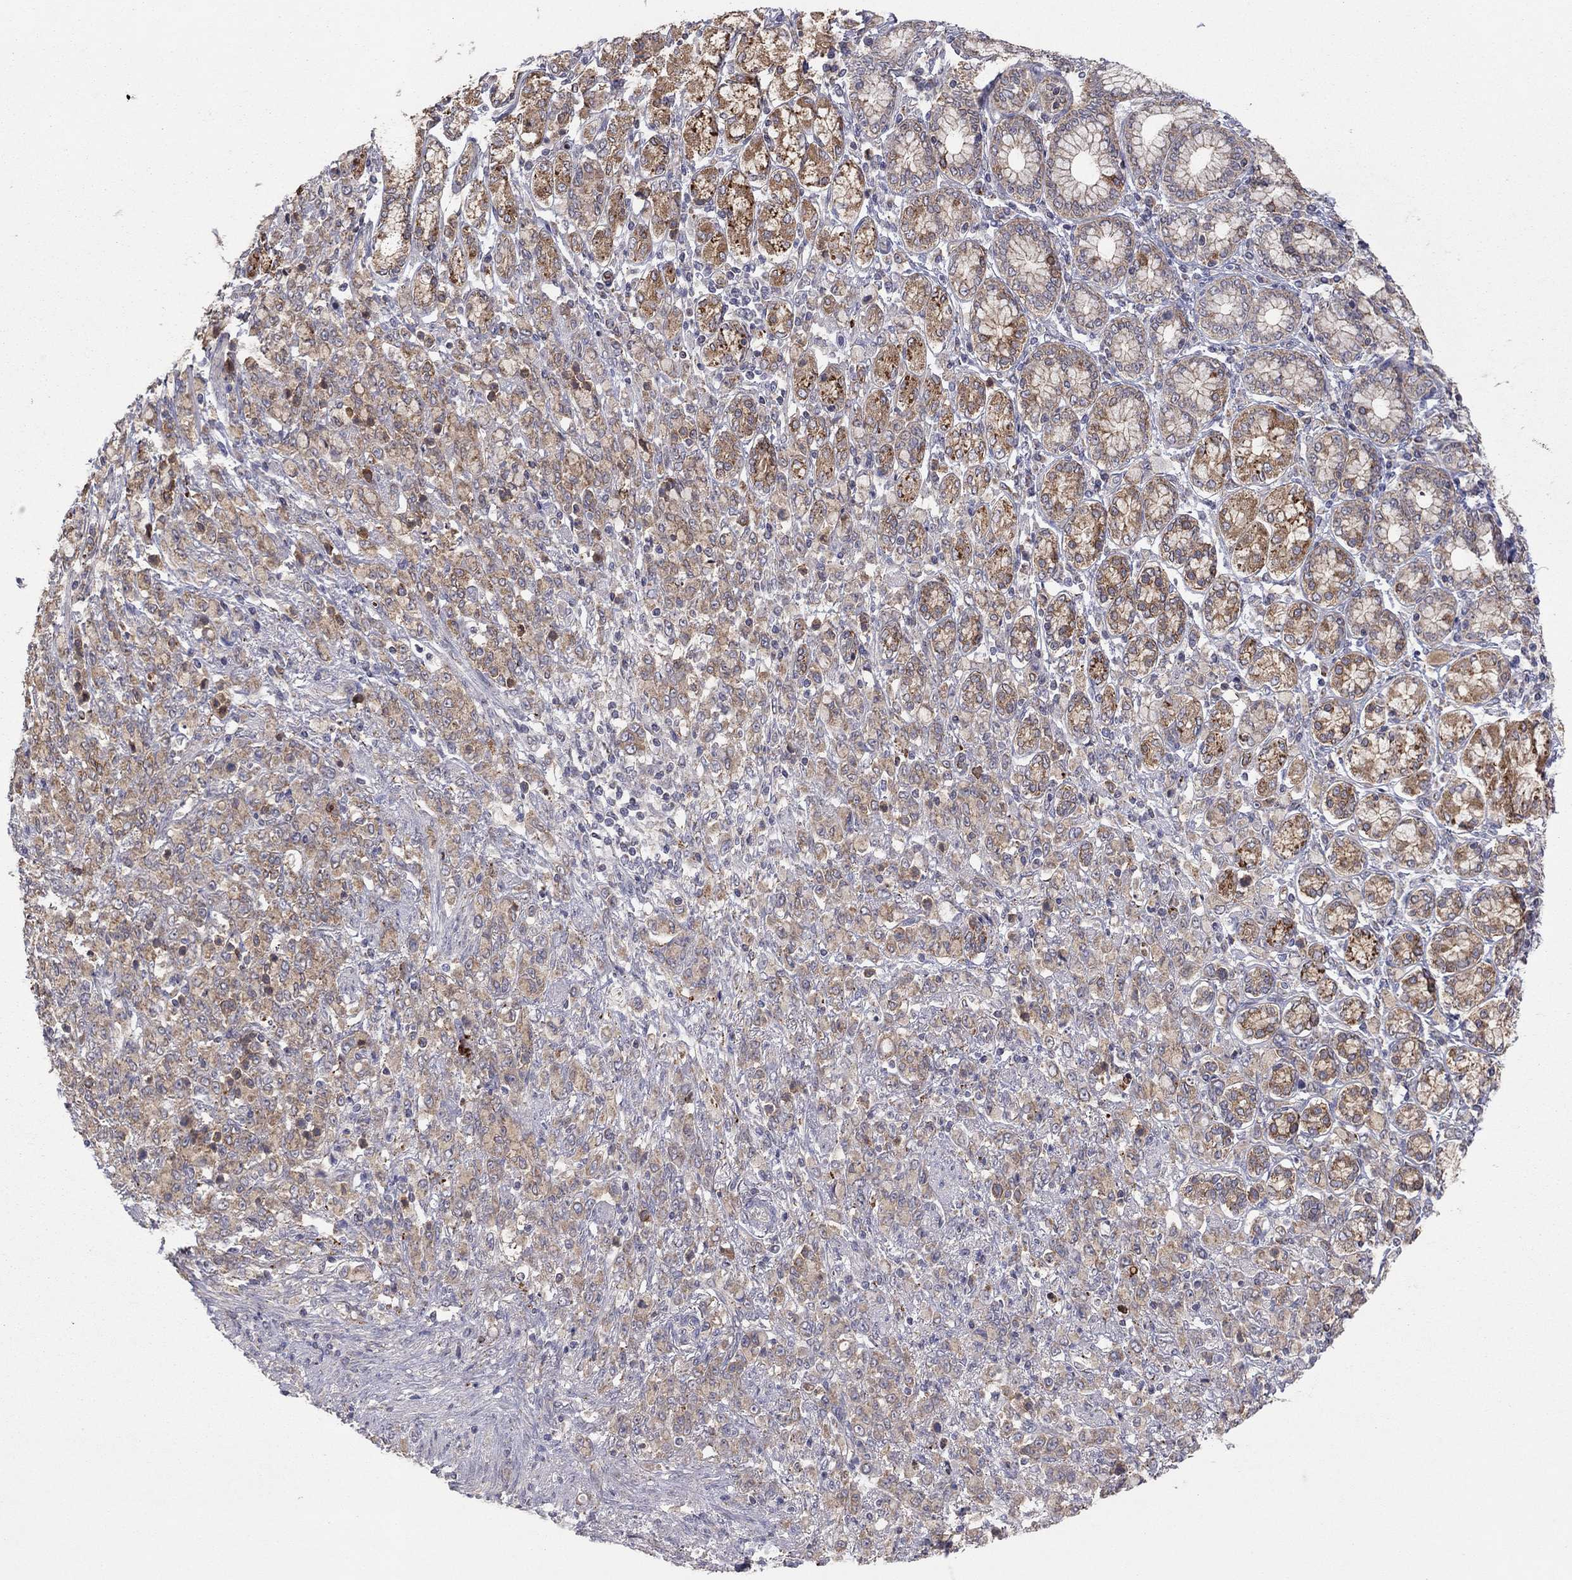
{"staining": {"intensity": "moderate", "quantity": ">75%", "location": "cytoplasmic/membranous"}, "tissue": "stomach cancer", "cell_type": "Tumor cells", "image_type": "cancer", "snomed": [{"axis": "morphology", "description": "Normal tissue, NOS"}, {"axis": "morphology", "description": "Adenocarcinoma, NOS"}, {"axis": "topography", "description": "Stomach"}], "caption": "DAB immunohistochemical staining of human stomach cancer (adenocarcinoma) exhibits moderate cytoplasmic/membranous protein staining in about >75% of tumor cells.", "gene": "CRACDL", "patient": {"sex": "female", "age": 79}}